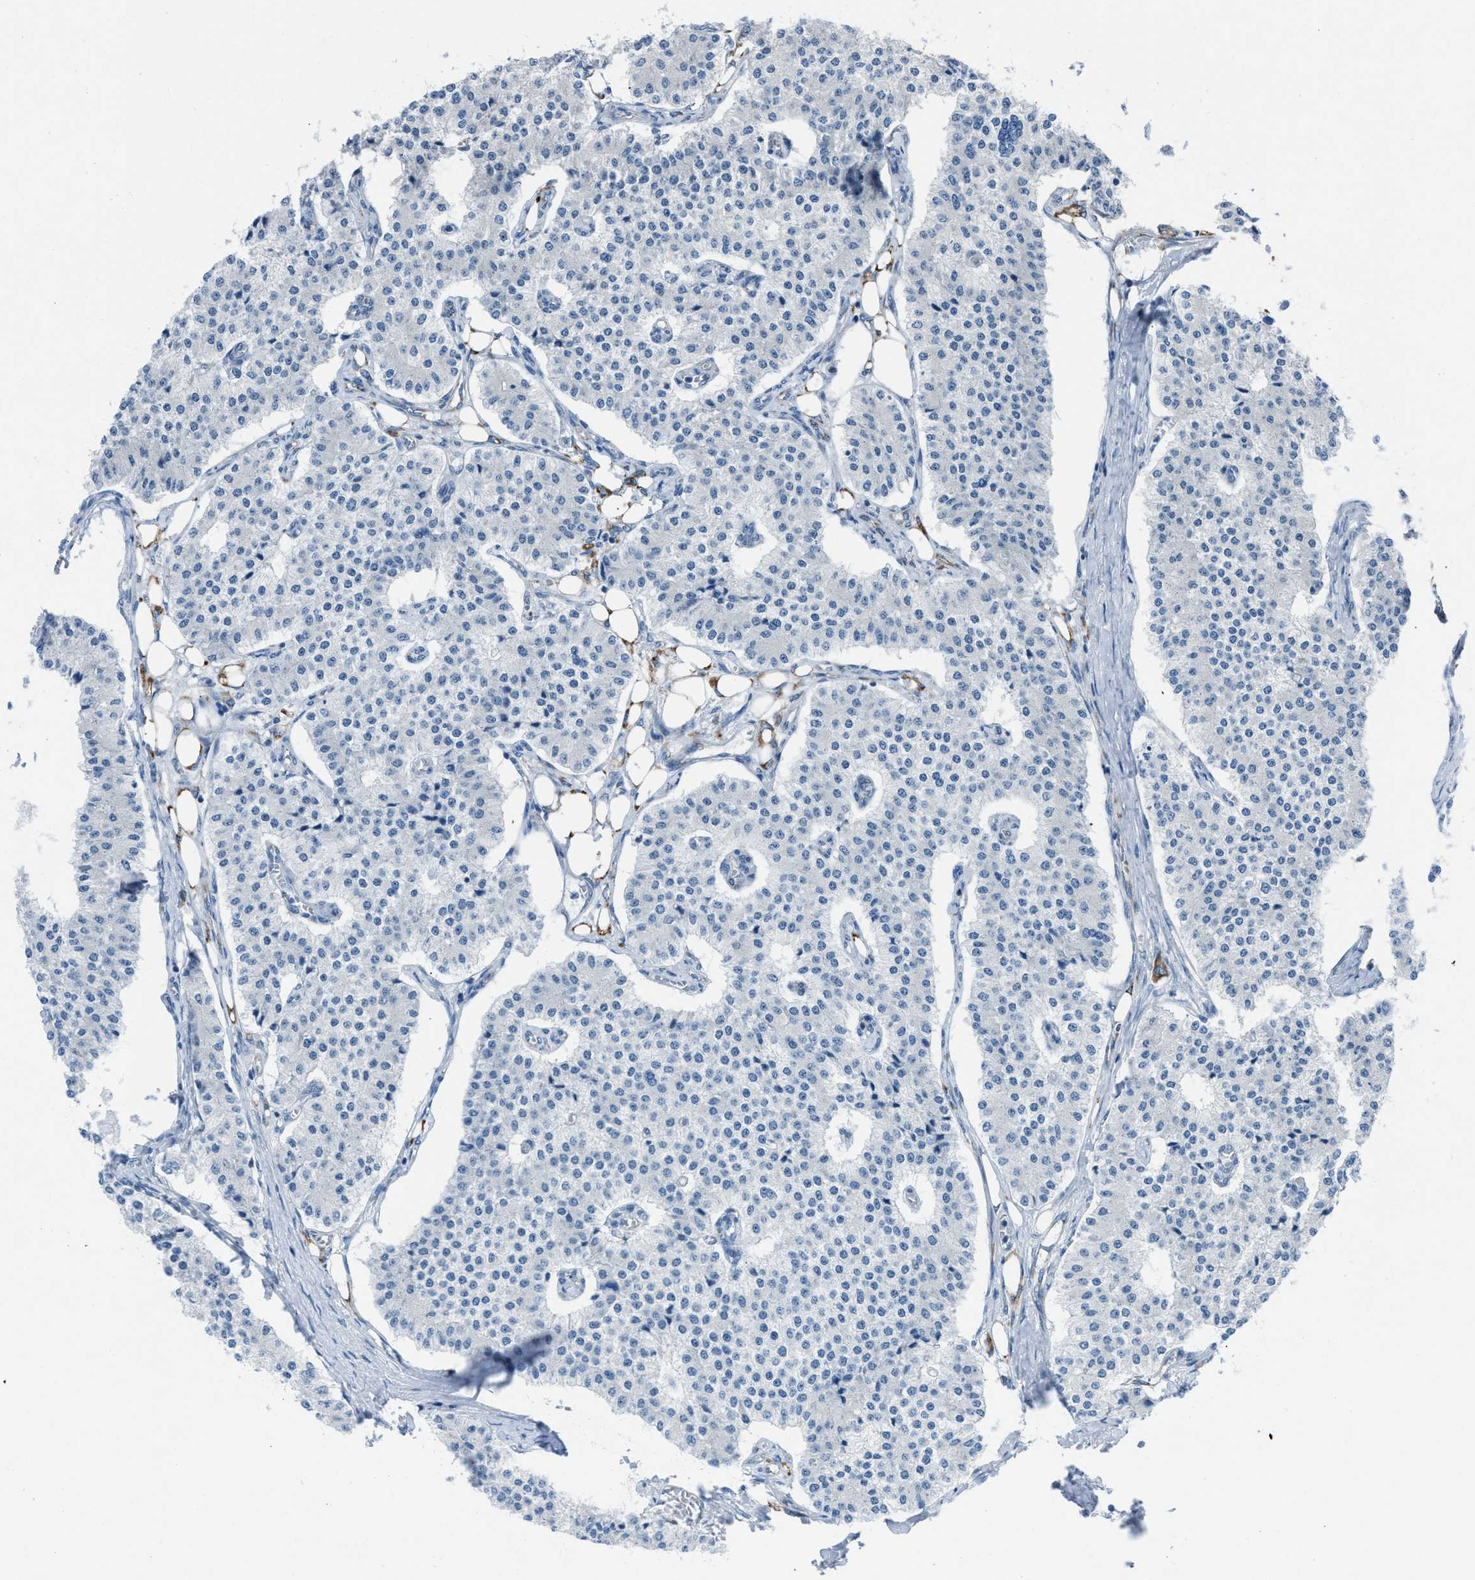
{"staining": {"intensity": "negative", "quantity": "none", "location": "none"}, "tissue": "carcinoid", "cell_type": "Tumor cells", "image_type": "cancer", "snomed": [{"axis": "morphology", "description": "Carcinoid, malignant, NOS"}, {"axis": "topography", "description": "Colon"}], "caption": "DAB (3,3'-diaminobenzidine) immunohistochemical staining of carcinoid shows no significant positivity in tumor cells.", "gene": "CD1B", "patient": {"sex": "female", "age": 52}}